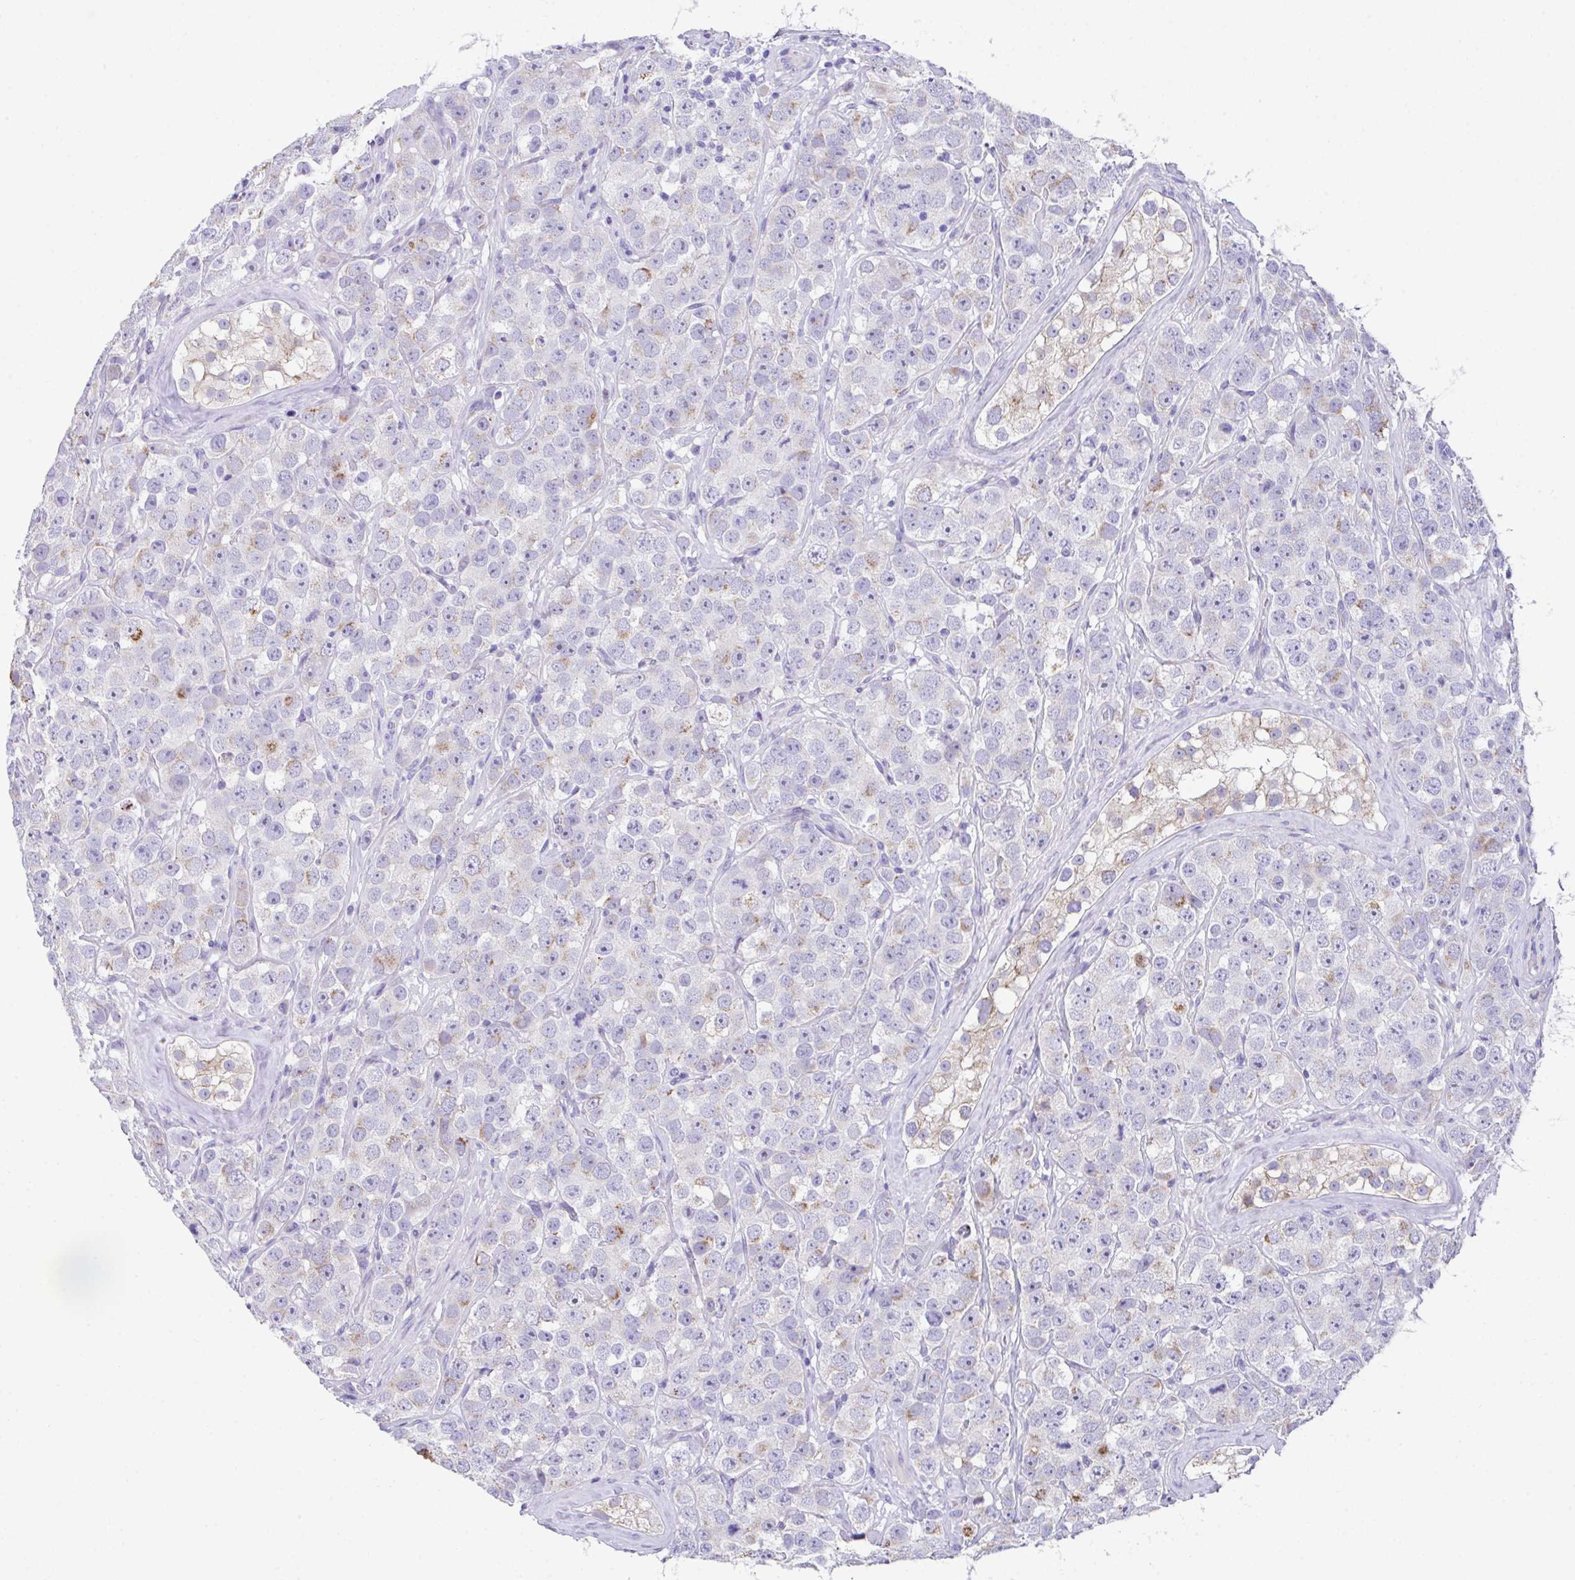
{"staining": {"intensity": "moderate", "quantity": "25%-75%", "location": "cytoplasmic/membranous"}, "tissue": "testis cancer", "cell_type": "Tumor cells", "image_type": "cancer", "snomed": [{"axis": "morphology", "description": "Seminoma, NOS"}, {"axis": "topography", "description": "Testis"}], "caption": "A micrograph of testis seminoma stained for a protein reveals moderate cytoplasmic/membranous brown staining in tumor cells.", "gene": "SLC16A6", "patient": {"sex": "male", "age": 28}}